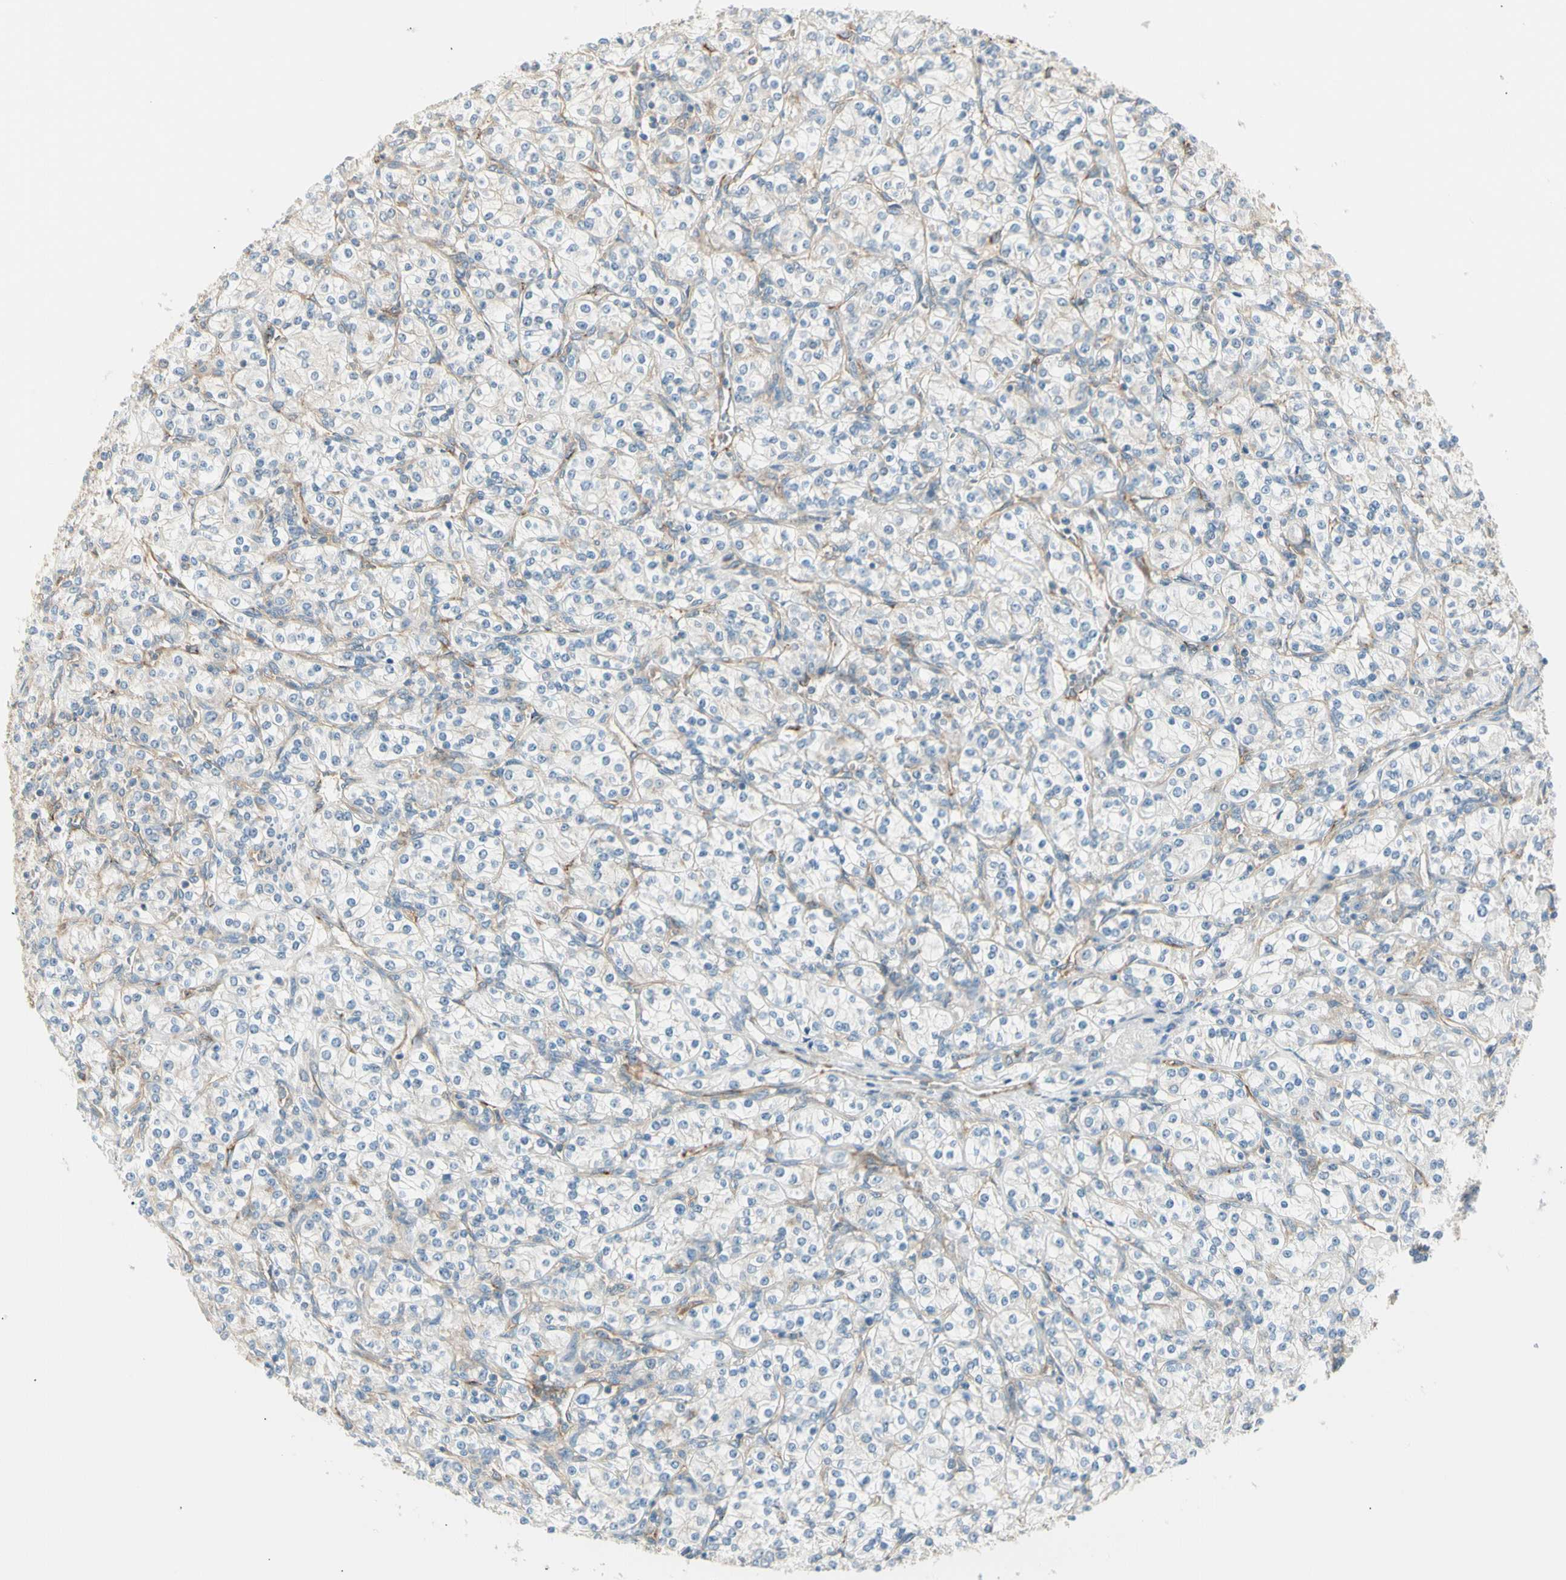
{"staining": {"intensity": "negative", "quantity": "none", "location": "none"}, "tissue": "renal cancer", "cell_type": "Tumor cells", "image_type": "cancer", "snomed": [{"axis": "morphology", "description": "Adenocarcinoma, NOS"}, {"axis": "topography", "description": "Kidney"}], "caption": "IHC image of neoplastic tissue: adenocarcinoma (renal) stained with DAB (3,3'-diaminobenzidine) demonstrates no significant protein staining in tumor cells.", "gene": "AGFG1", "patient": {"sex": "male", "age": 77}}